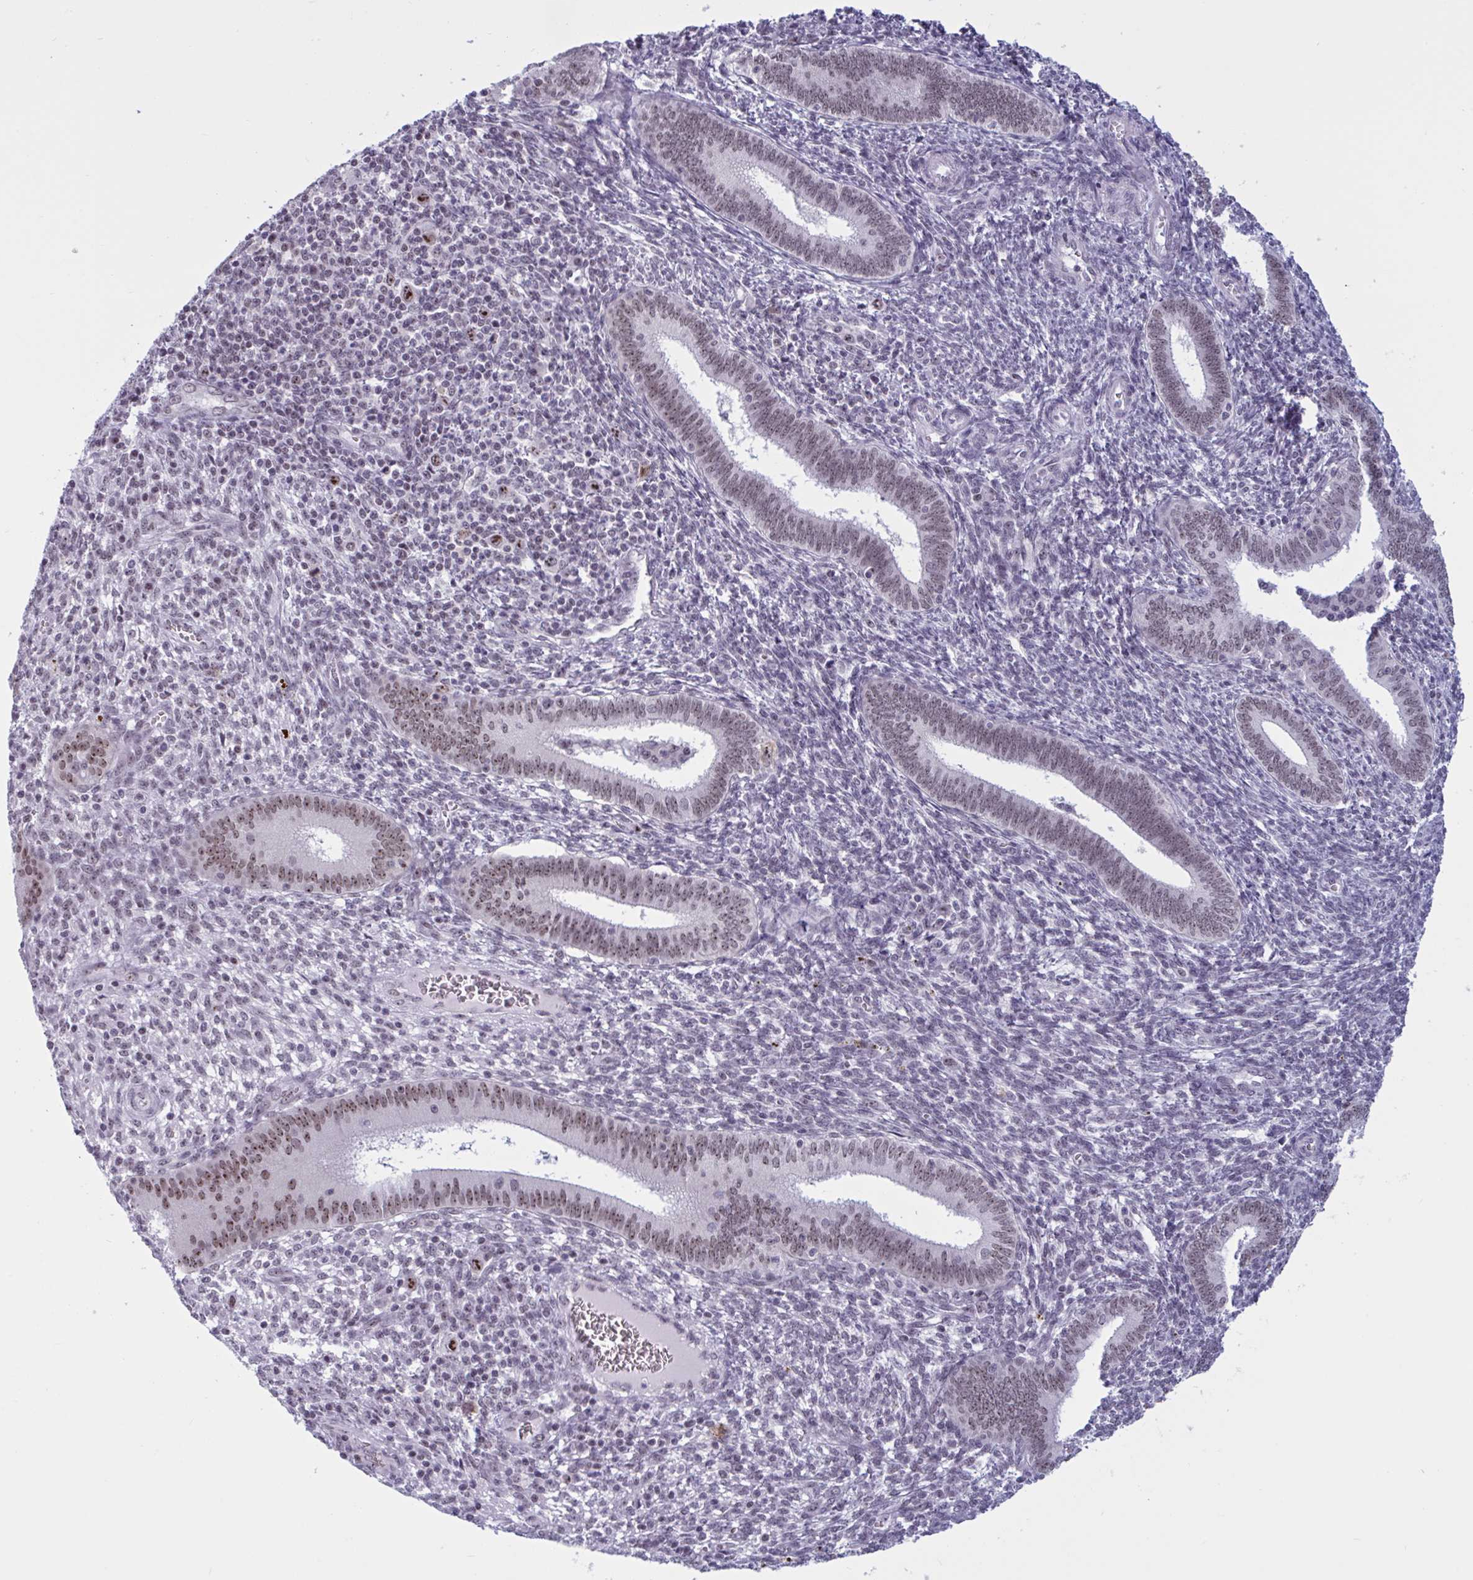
{"staining": {"intensity": "negative", "quantity": "none", "location": "none"}, "tissue": "endometrium", "cell_type": "Cells in endometrial stroma", "image_type": "normal", "snomed": [{"axis": "morphology", "description": "Normal tissue, NOS"}, {"axis": "topography", "description": "Endometrium"}], "caption": "Immunohistochemistry photomicrograph of normal endometrium stained for a protein (brown), which reveals no positivity in cells in endometrial stroma.", "gene": "TGM6", "patient": {"sex": "female", "age": 41}}